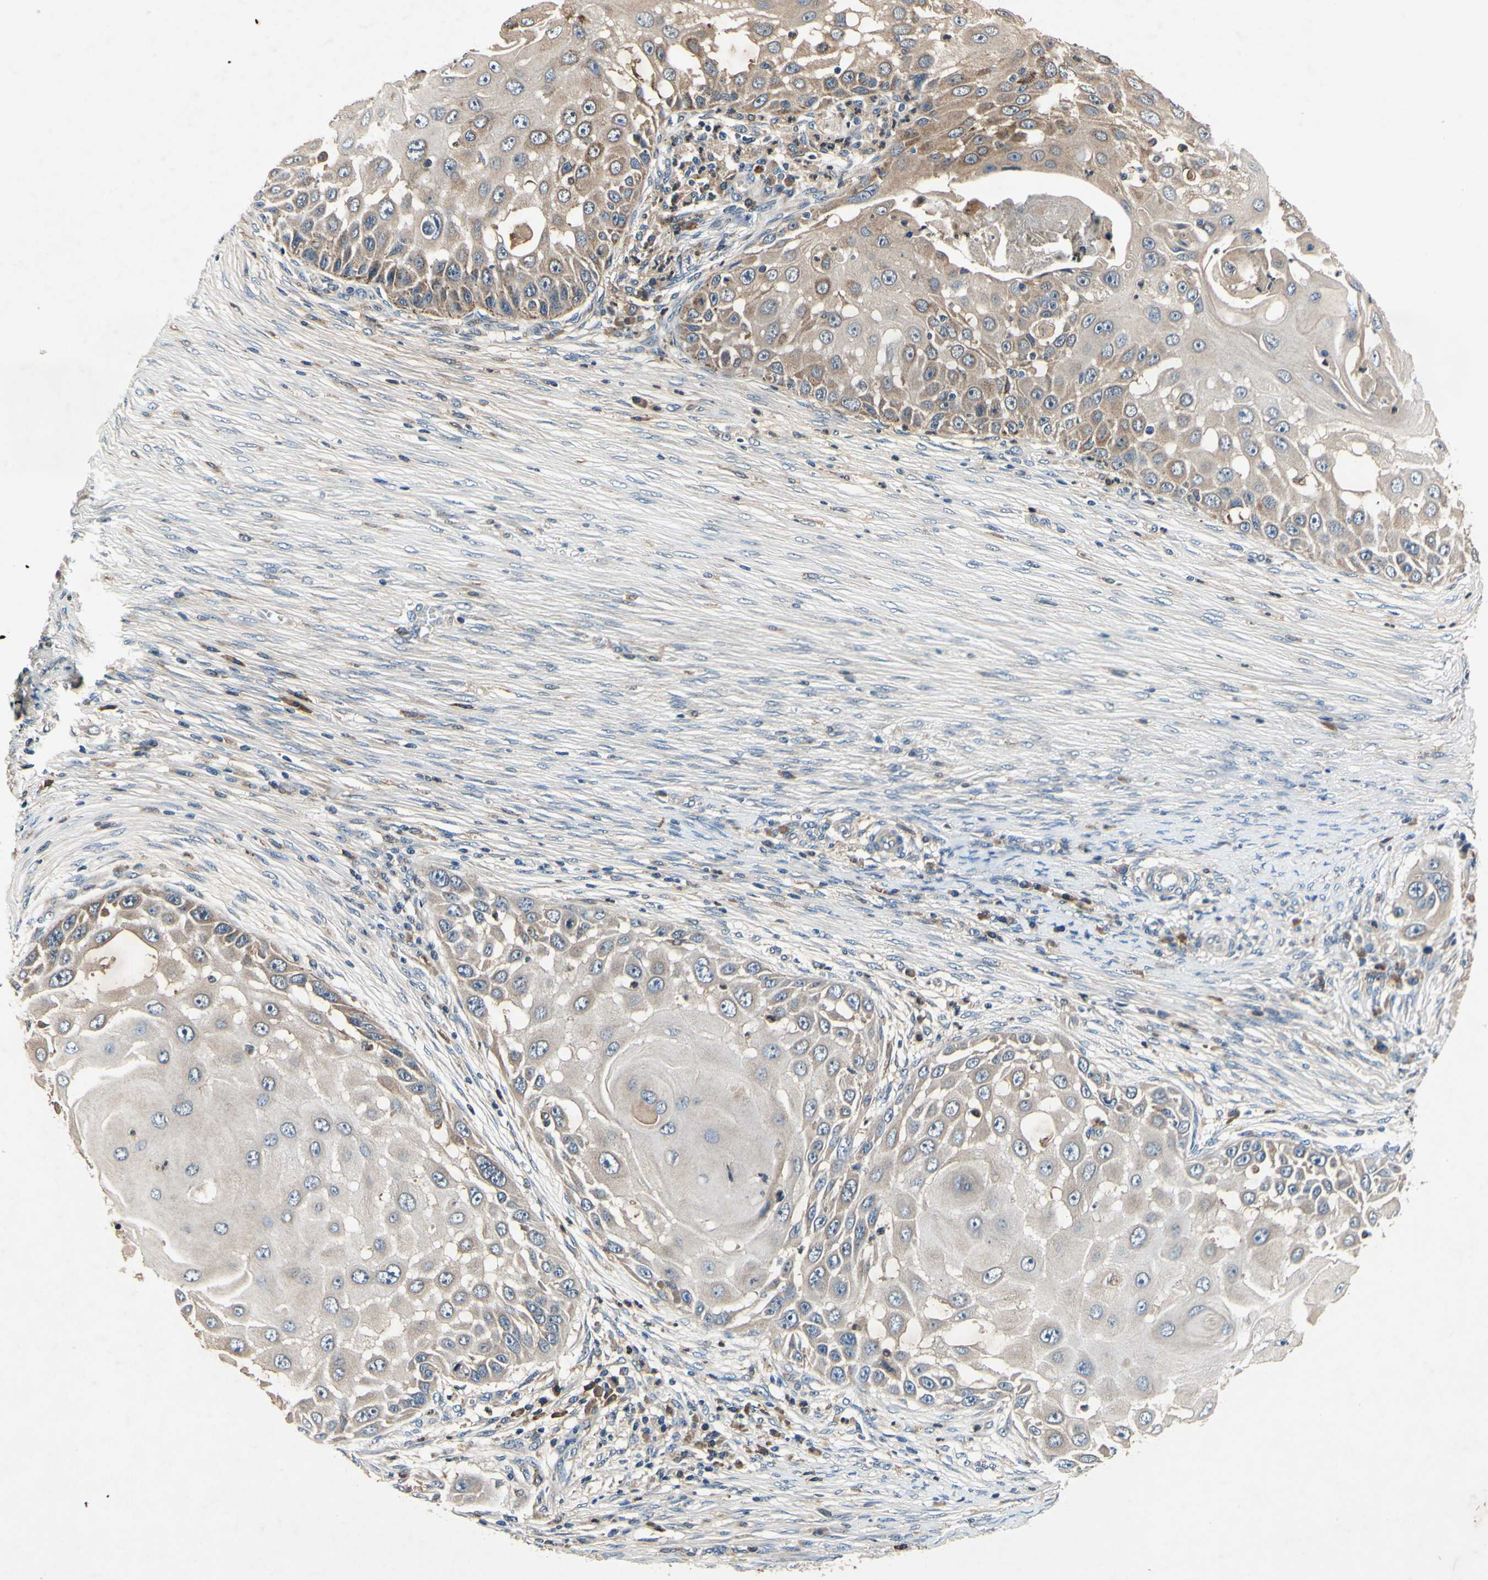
{"staining": {"intensity": "weak", "quantity": "25%-75%", "location": "cytoplasmic/membranous"}, "tissue": "skin cancer", "cell_type": "Tumor cells", "image_type": "cancer", "snomed": [{"axis": "morphology", "description": "Squamous cell carcinoma, NOS"}, {"axis": "topography", "description": "Skin"}], "caption": "Skin cancer stained with immunohistochemistry (IHC) exhibits weak cytoplasmic/membranous positivity in about 25%-75% of tumor cells.", "gene": "PLA2G4A", "patient": {"sex": "female", "age": 44}}